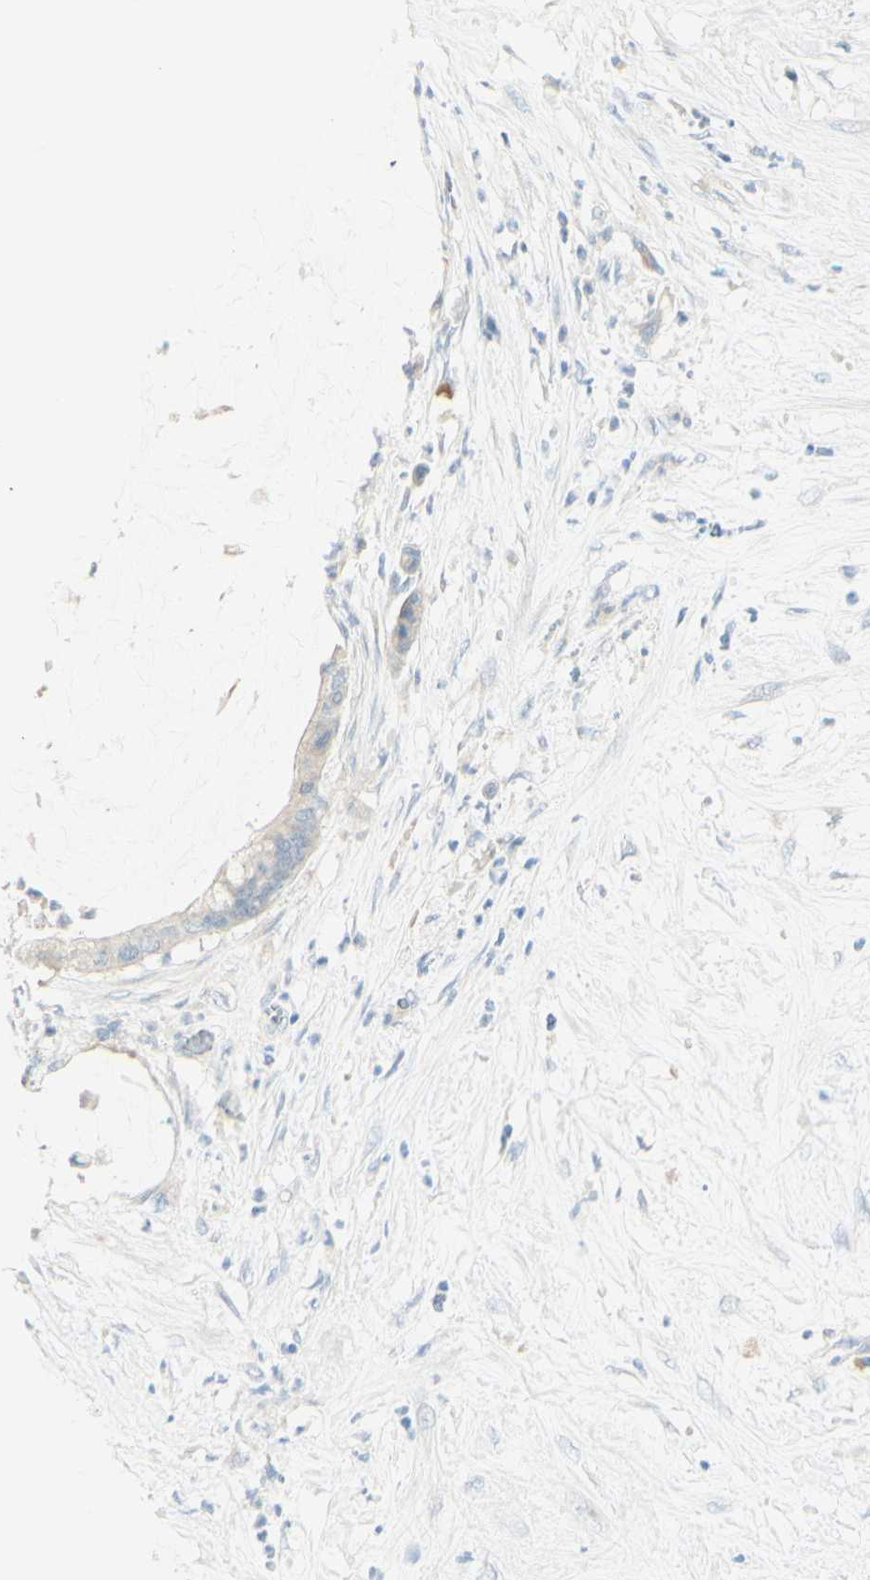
{"staining": {"intensity": "negative", "quantity": "none", "location": "none"}, "tissue": "pancreatic cancer", "cell_type": "Tumor cells", "image_type": "cancer", "snomed": [{"axis": "morphology", "description": "Adenocarcinoma, NOS"}, {"axis": "topography", "description": "Pancreas"}], "caption": "Histopathology image shows no protein positivity in tumor cells of pancreatic cancer (adenocarcinoma) tissue.", "gene": "ART3", "patient": {"sex": "male", "age": 41}}